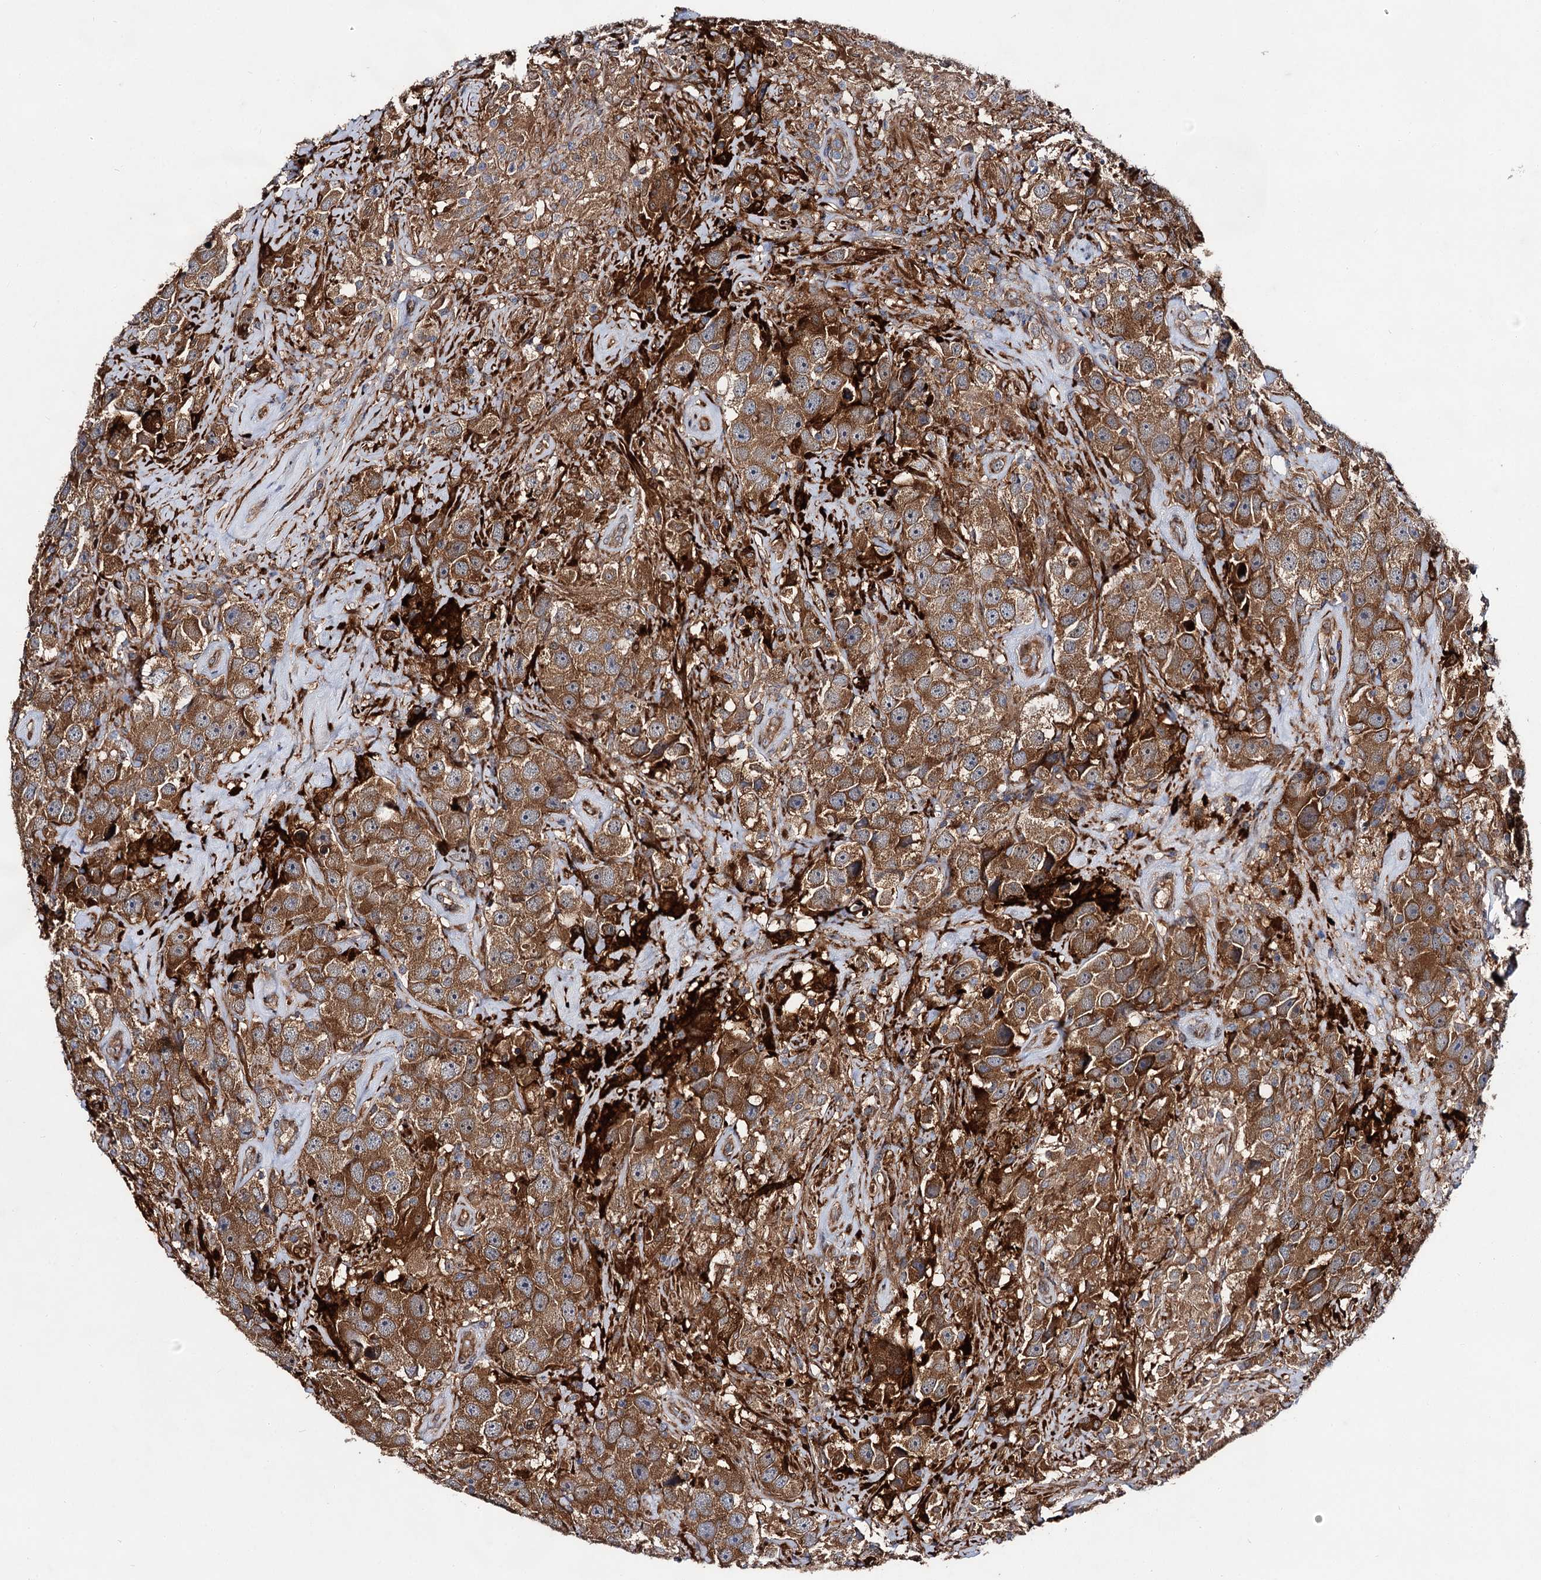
{"staining": {"intensity": "strong", "quantity": ">75%", "location": "cytoplasmic/membranous"}, "tissue": "testis cancer", "cell_type": "Tumor cells", "image_type": "cancer", "snomed": [{"axis": "morphology", "description": "Seminoma, NOS"}, {"axis": "topography", "description": "Testis"}], "caption": "Protein staining of testis seminoma tissue shows strong cytoplasmic/membranous positivity in approximately >75% of tumor cells.", "gene": "NAA25", "patient": {"sex": "male", "age": 49}}